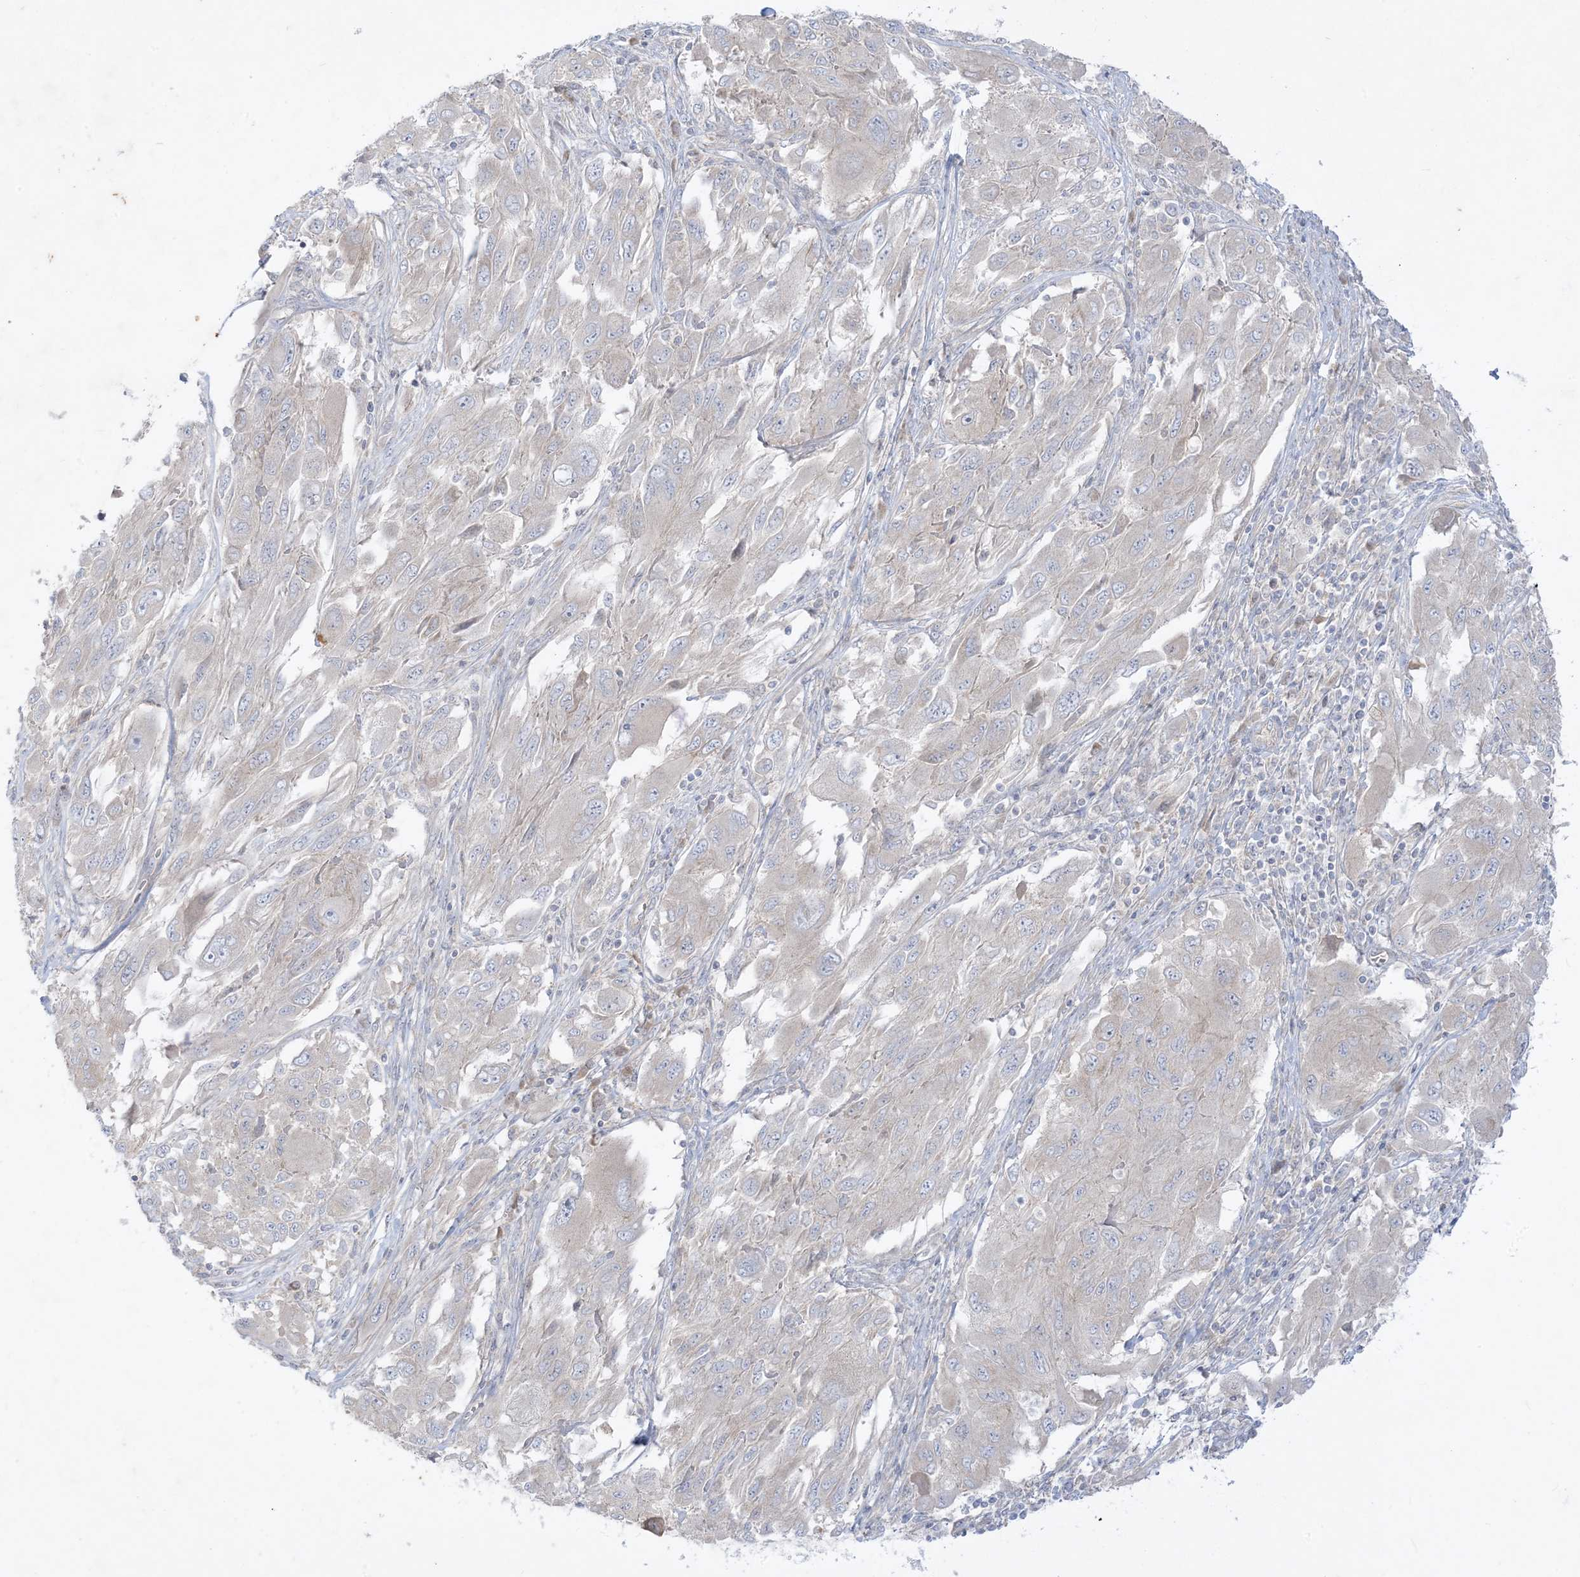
{"staining": {"intensity": "negative", "quantity": "none", "location": "none"}, "tissue": "melanoma", "cell_type": "Tumor cells", "image_type": "cancer", "snomed": [{"axis": "morphology", "description": "Malignant melanoma, NOS"}, {"axis": "topography", "description": "Skin"}], "caption": "This histopathology image is of malignant melanoma stained with immunohistochemistry (IHC) to label a protein in brown with the nuclei are counter-stained blue. There is no expression in tumor cells.", "gene": "PLEKHA3", "patient": {"sex": "female", "age": 91}}